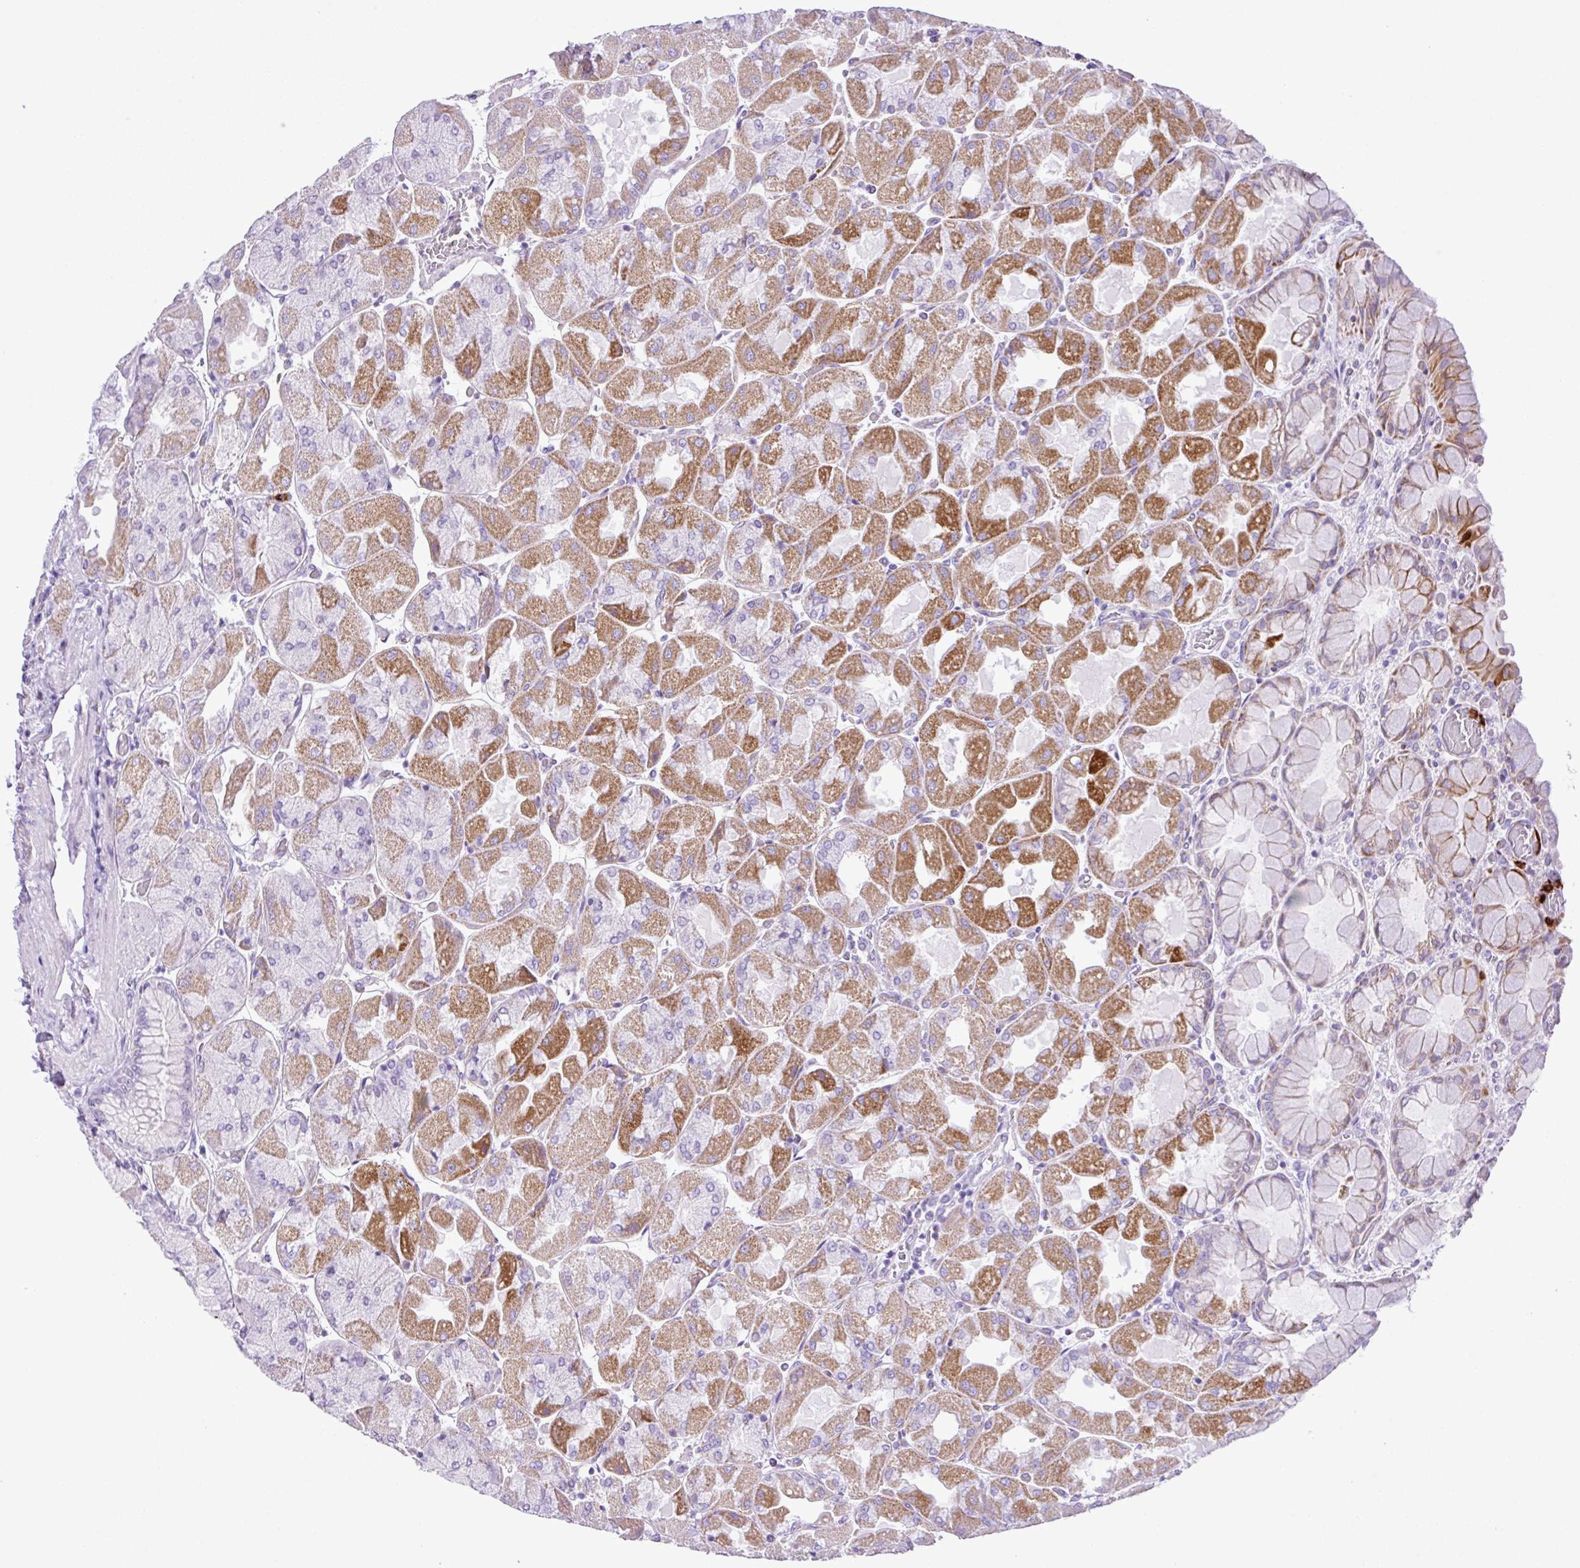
{"staining": {"intensity": "moderate", "quantity": ">75%", "location": "cytoplasmic/membranous"}, "tissue": "stomach", "cell_type": "Glandular cells", "image_type": "normal", "snomed": [{"axis": "morphology", "description": "Normal tissue, NOS"}, {"axis": "topography", "description": "Stomach"}], "caption": "Immunohistochemistry (DAB (3,3'-diaminobenzidine)) staining of normal stomach demonstrates moderate cytoplasmic/membranous protein staining in approximately >75% of glandular cells.", "gene": "RCAN2", "patient": {"sex": "female", "age": 61}}